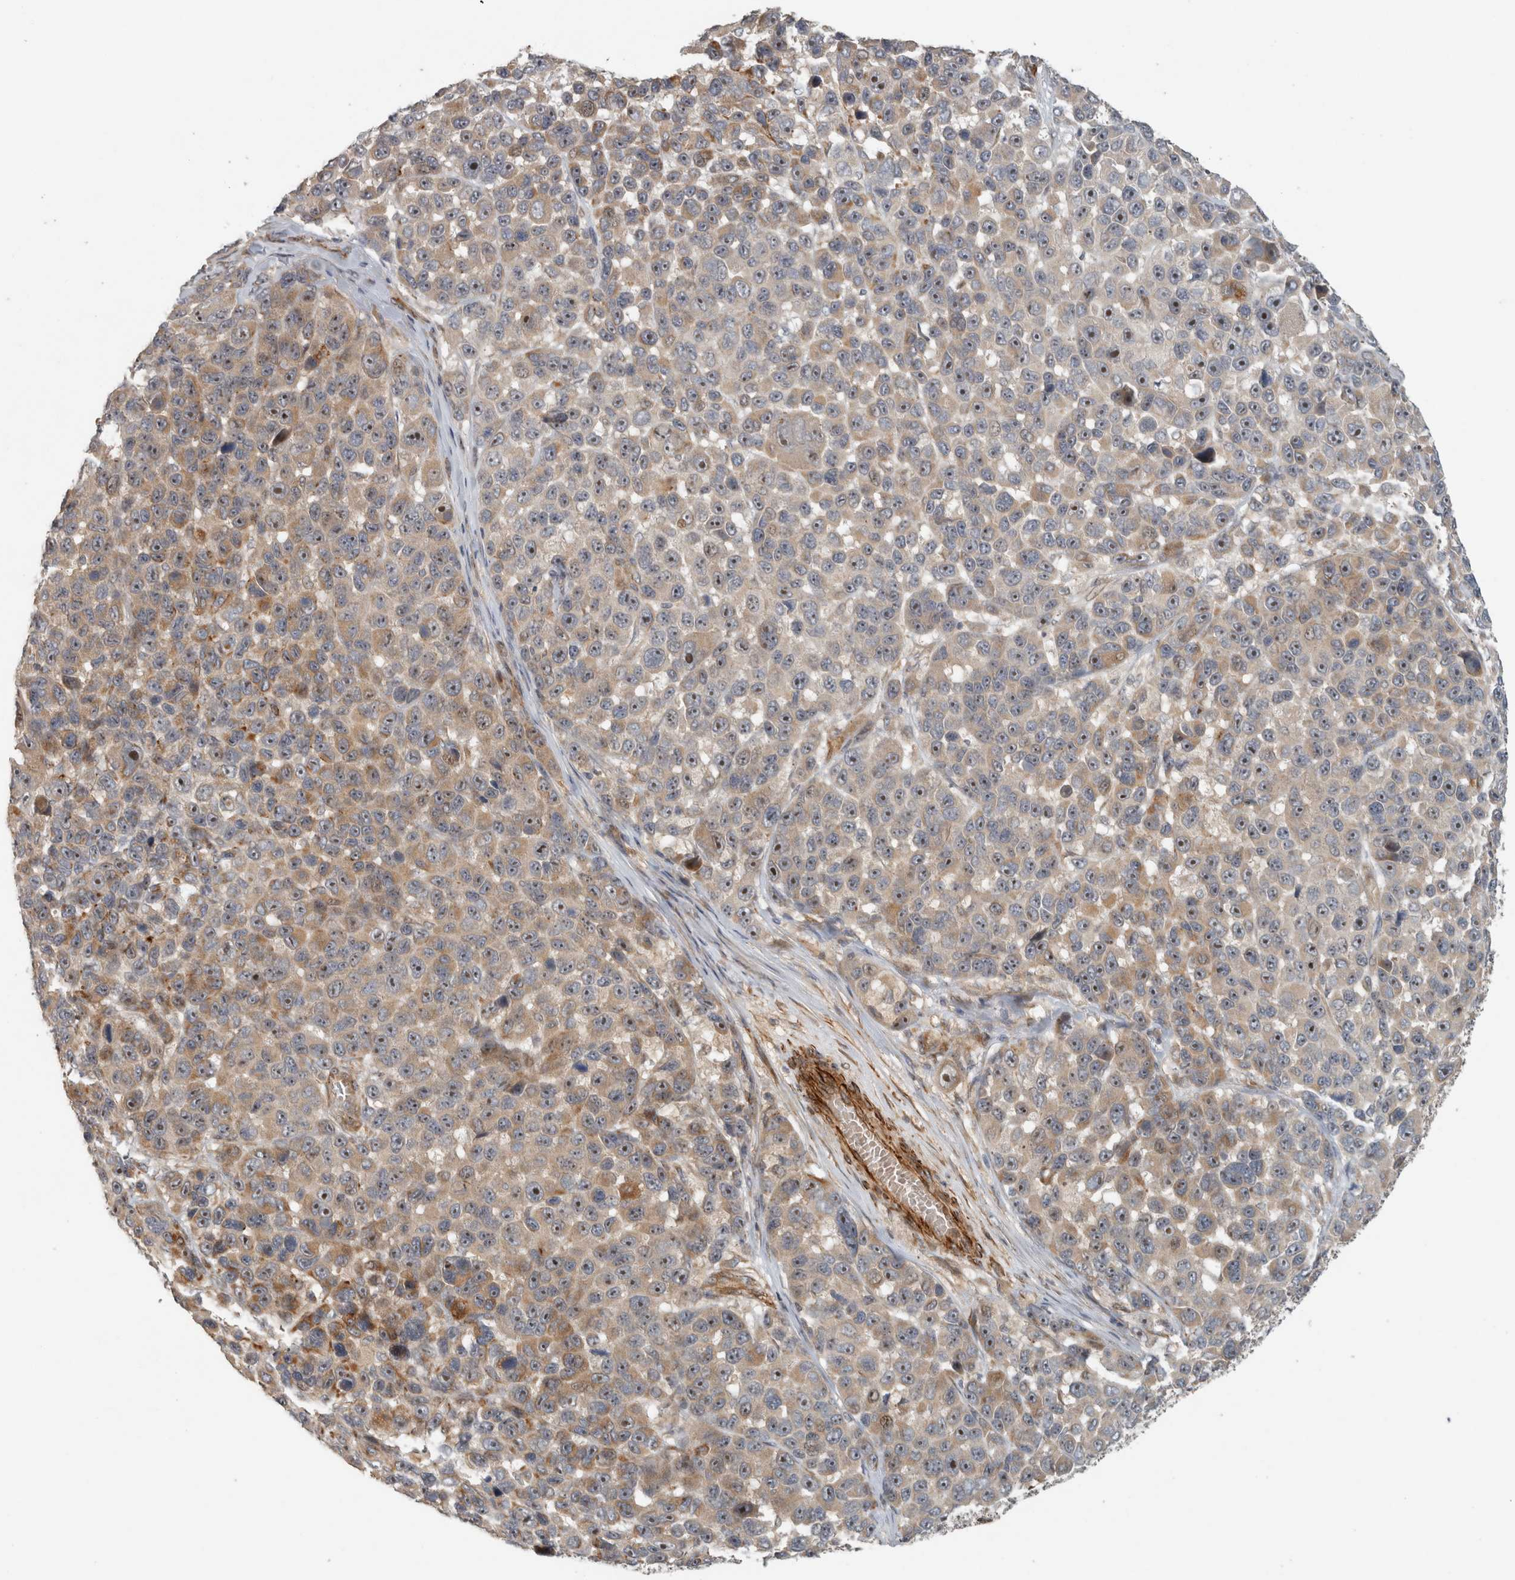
{"staining": {"intensity": "weak", "quantity": ">75%", "location": "cytoplasmic/membranous,nuclear"}, "tissue": "melanoma", "cell_type": "Tumor cells", "image_type": "cancer", "snomed": [{"axis": "morphology", "description": "Malignant melanoma, NOS"}, {"axis": "topography", "description": "Skin"}], "caption": "Immunohistochemistry (IHC) image of malignant melanoma stained for a protein (brown), which shows low levels of weak cytoplasmic/membranous and nuclear positivity in about >75% of tumor cells.", "gene": "SIPA1L2", "patient": {"sex": "male", "age": 53}}